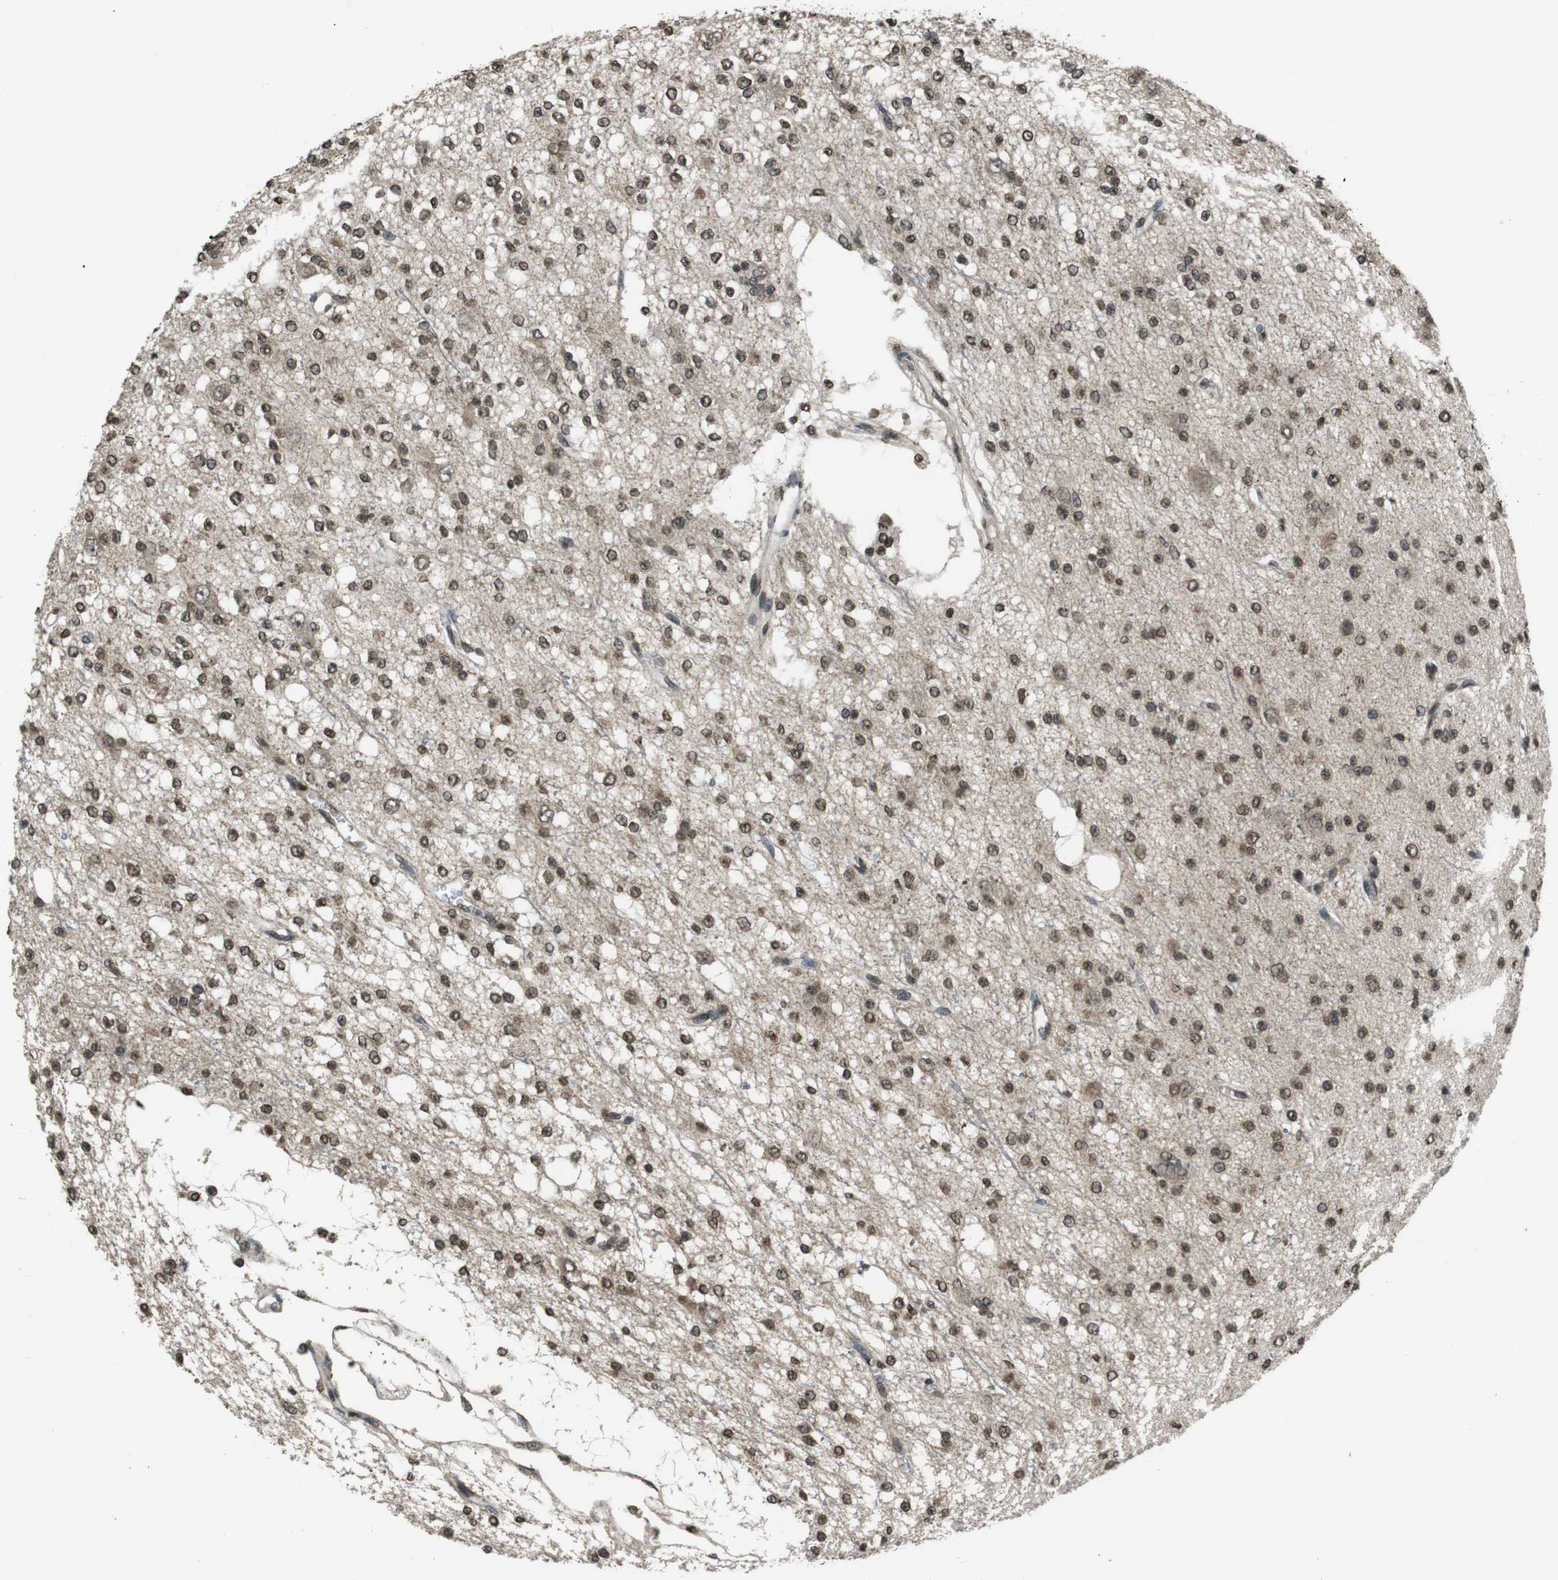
{"staining": {"intensity": "moderate", "quantity": ">75%", "location": "nuclear"}, "tissue": "glioma", "cell_type": "Tumor cells", "image_type": "cancer", "snomed": [{"axis": "morphology", "description": "Glioma, malignant, Low grade"}, {"axis": "topography", "description": "Brain"}], "caption": "Immunohistochemistry (IHC) (DAB (3,3'-diaminobenzidine)) staining of human glioma exhibits moderate nuclear protein staining in about >75% of tumor cells. (Stains: DAB (3,3'-diaminobenzidine) in brown, nuclei in blue, Microscopy: brightfield microscopy at high magnification).", "gene": "MAF", "patient": {"sex": "male", "age": 38}}